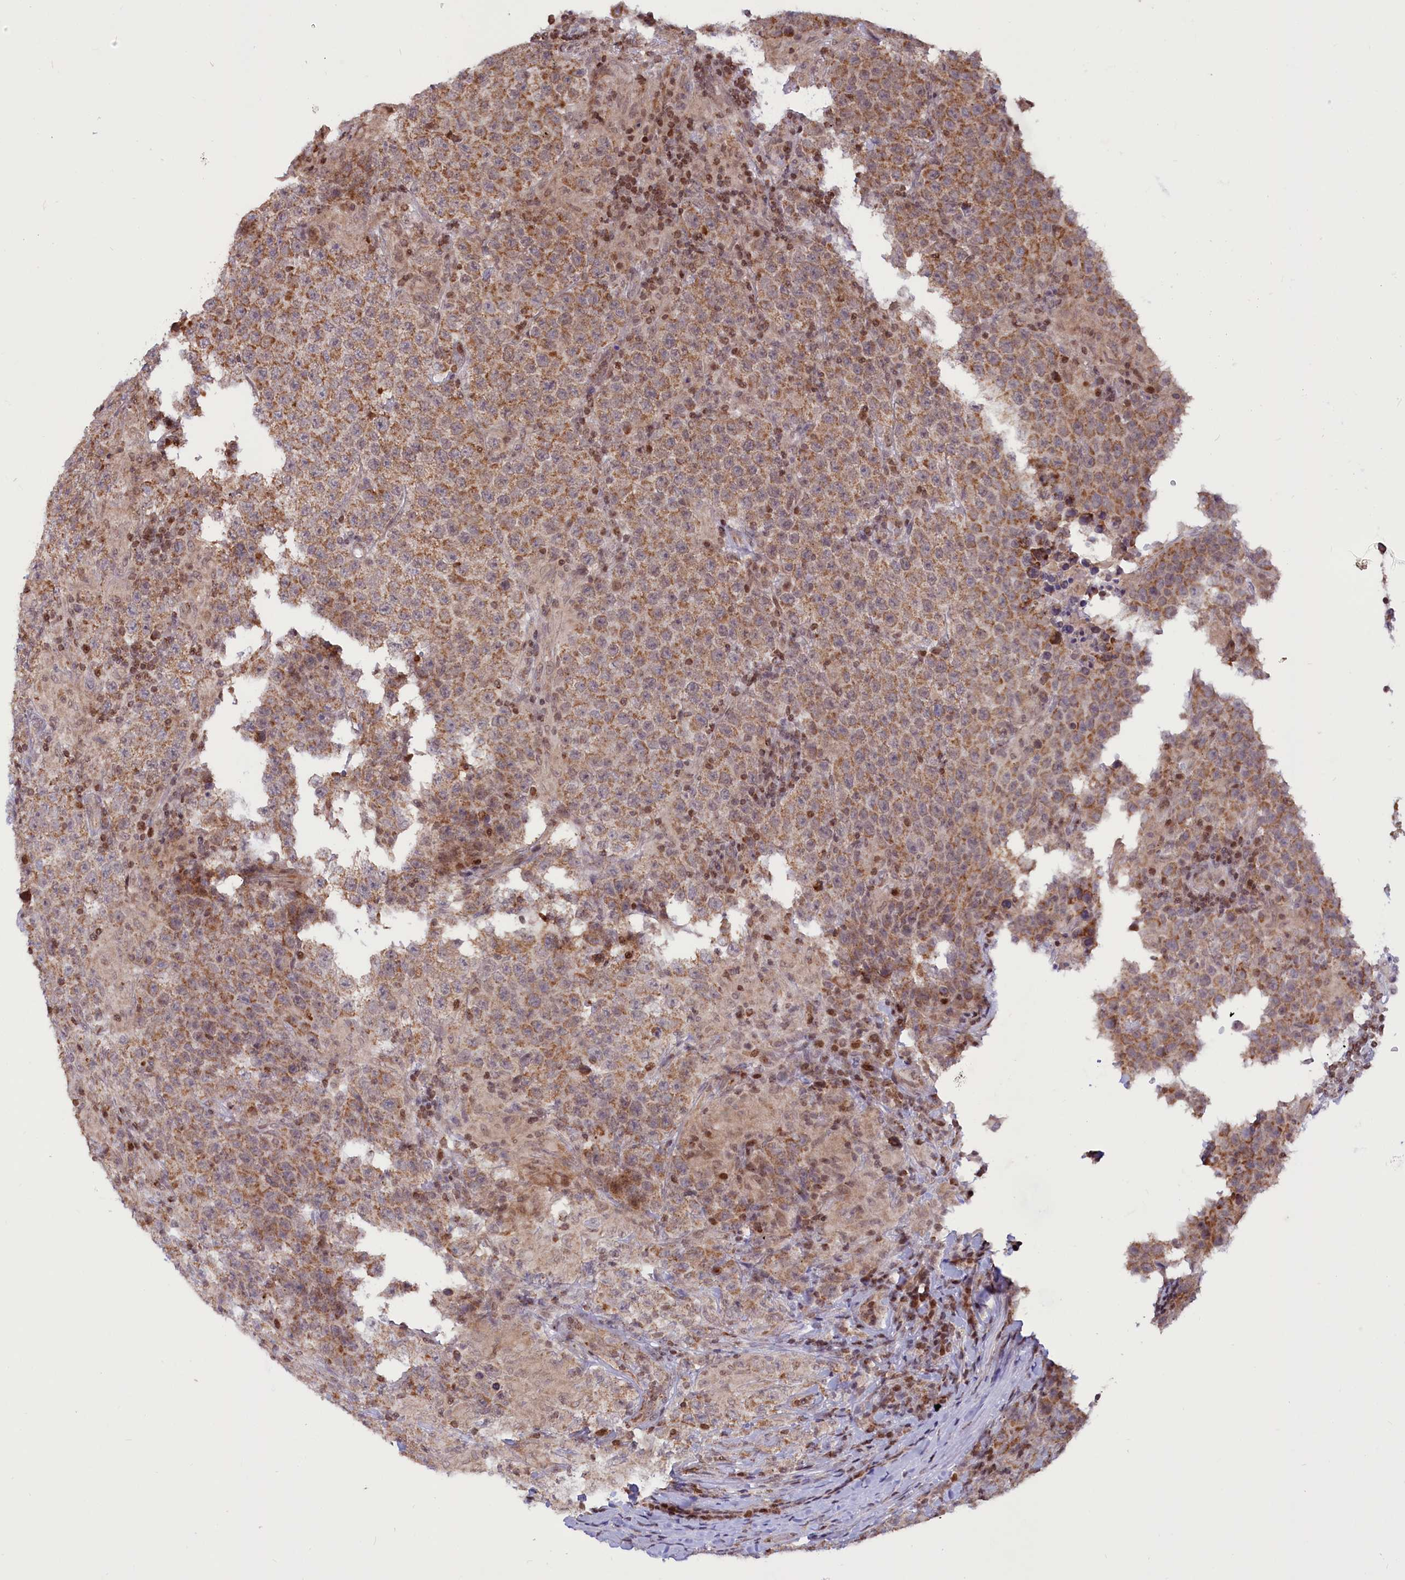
{"staining": {"intensity": "moderate", "quantity": ">75%", "location": "cytoplasmic/membranous"}, "tissue": "testis cancer", "cell_type": "Tumor cells", "image_type": "cancer", "snomed": [{"axis": "morphology", "description": "Normal tissue, NOS"}, {"axis": "morphology", "description": "Urothelial carcinoma, High grade"}, {"axis": "morphology", "description": "Seminoma, NOS"}, {"axis": "morphology", "description": "Carcinoma, Embryonal, NOS"}, {"axis": "topography", "description": "Urinary bladder"}, {"axis": "topography", "description": "Testis"}], "caption": "The immunohistochemical stain labels moderate cytoplasmic/membranous expression in tumor cells of testis cancer (seminoma) tissue. Nuclei are stained in blue.", "gene": "PHC3", "patient": {"sex": "male", "age": 41}}